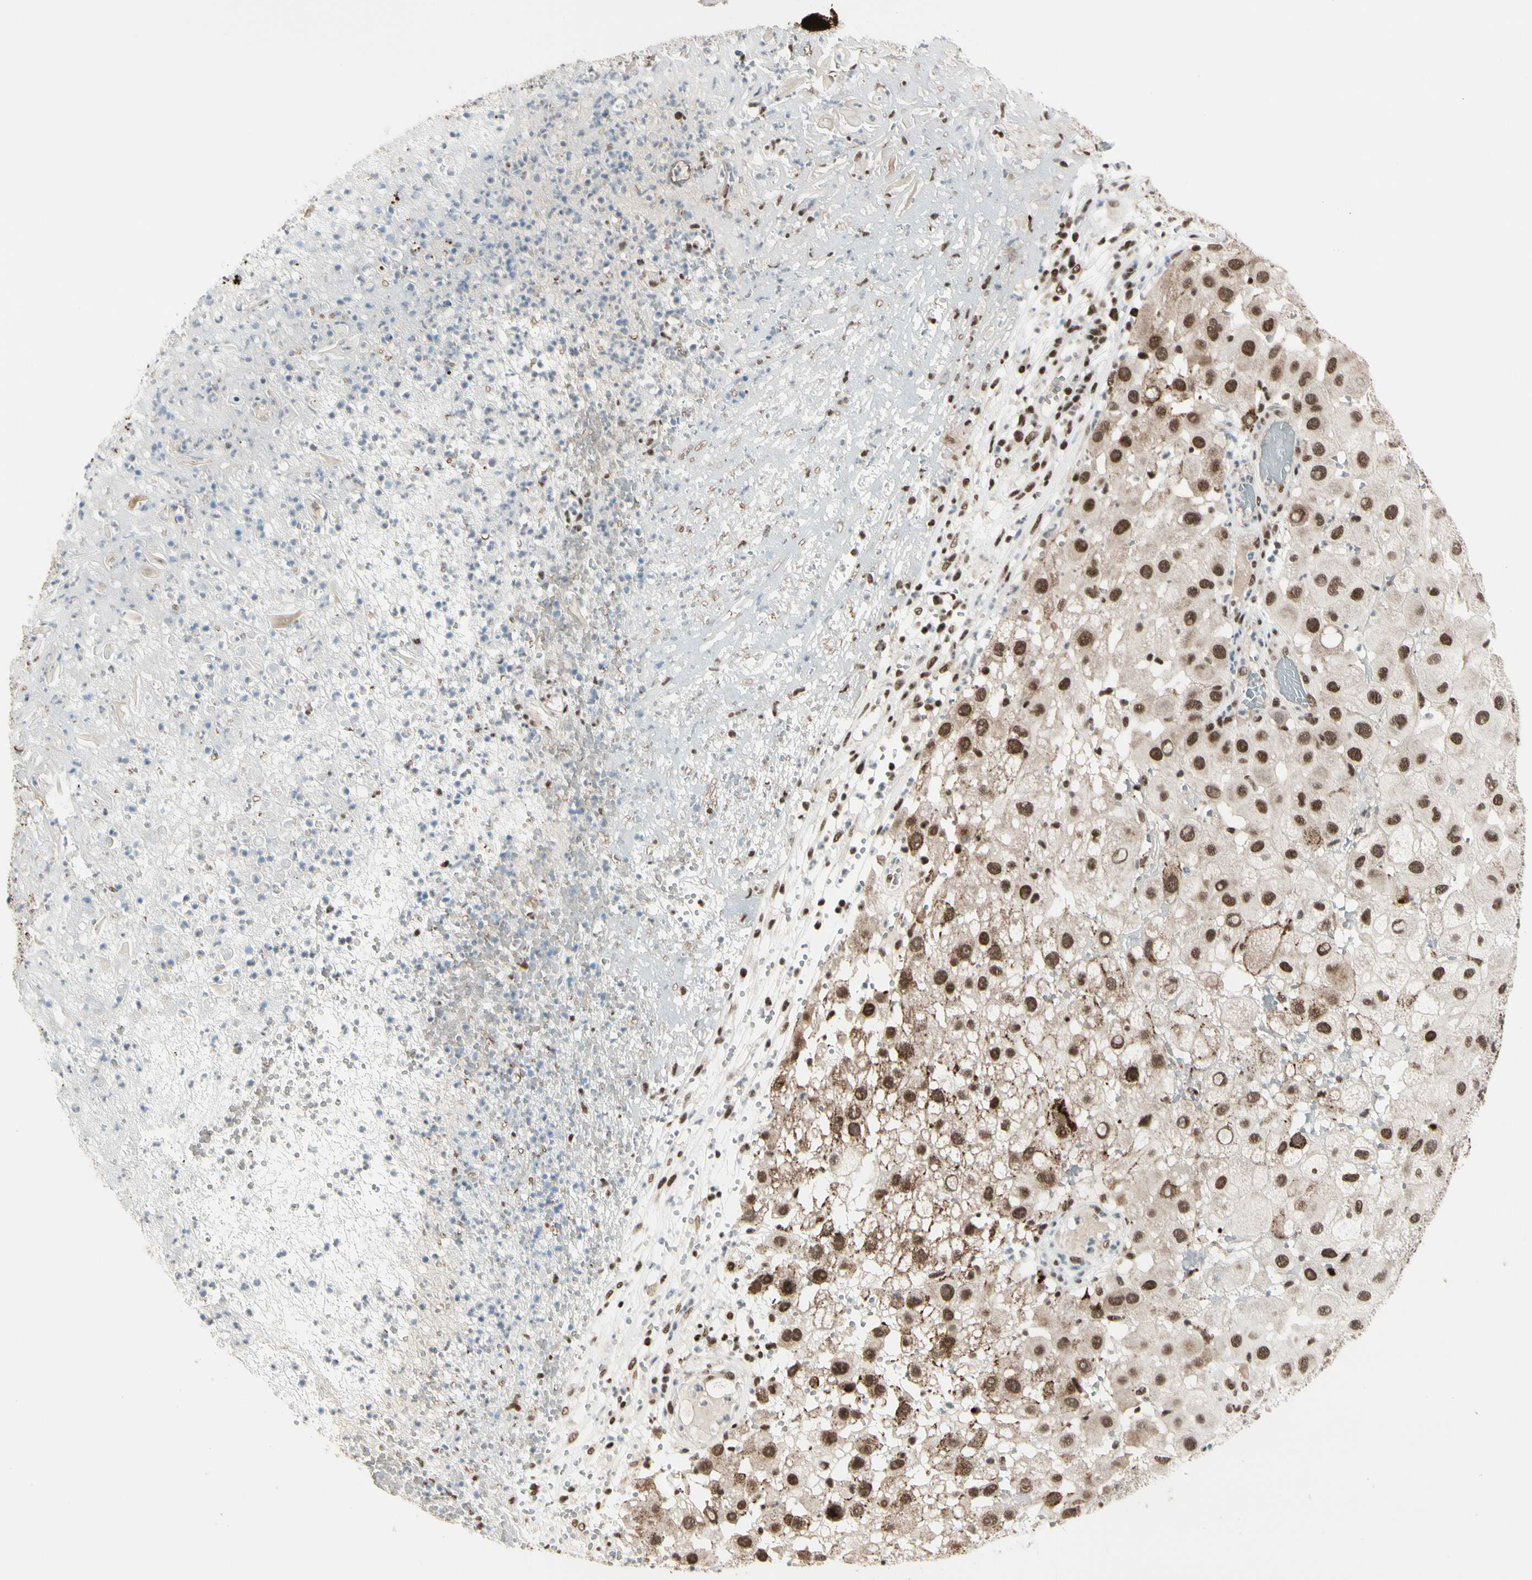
{"staining": {"intensity": "strong", "quantity": "25%-75%", "location": "cytoplasmic/membranous,nuclear"}, "tissue": "melanoma", "cell_type": "Tumor cells", "image_type": "cancer", "snomed": [{"axis": "morphology", "description": "Malignant melanoma, NOS"}, {"axis": "topography", "description": "Skin"}], "caption": "A histopathology image of malignant melanoma stained for a protein displays strong cytoplasmic/membranous and nuclear brown staining in tumor cells. Immunohistochemistry stains the protein in brown and the nuclei are stained blue.", "gene": "CHAMP1", "patient": {"sex": "female", "age": 81}}